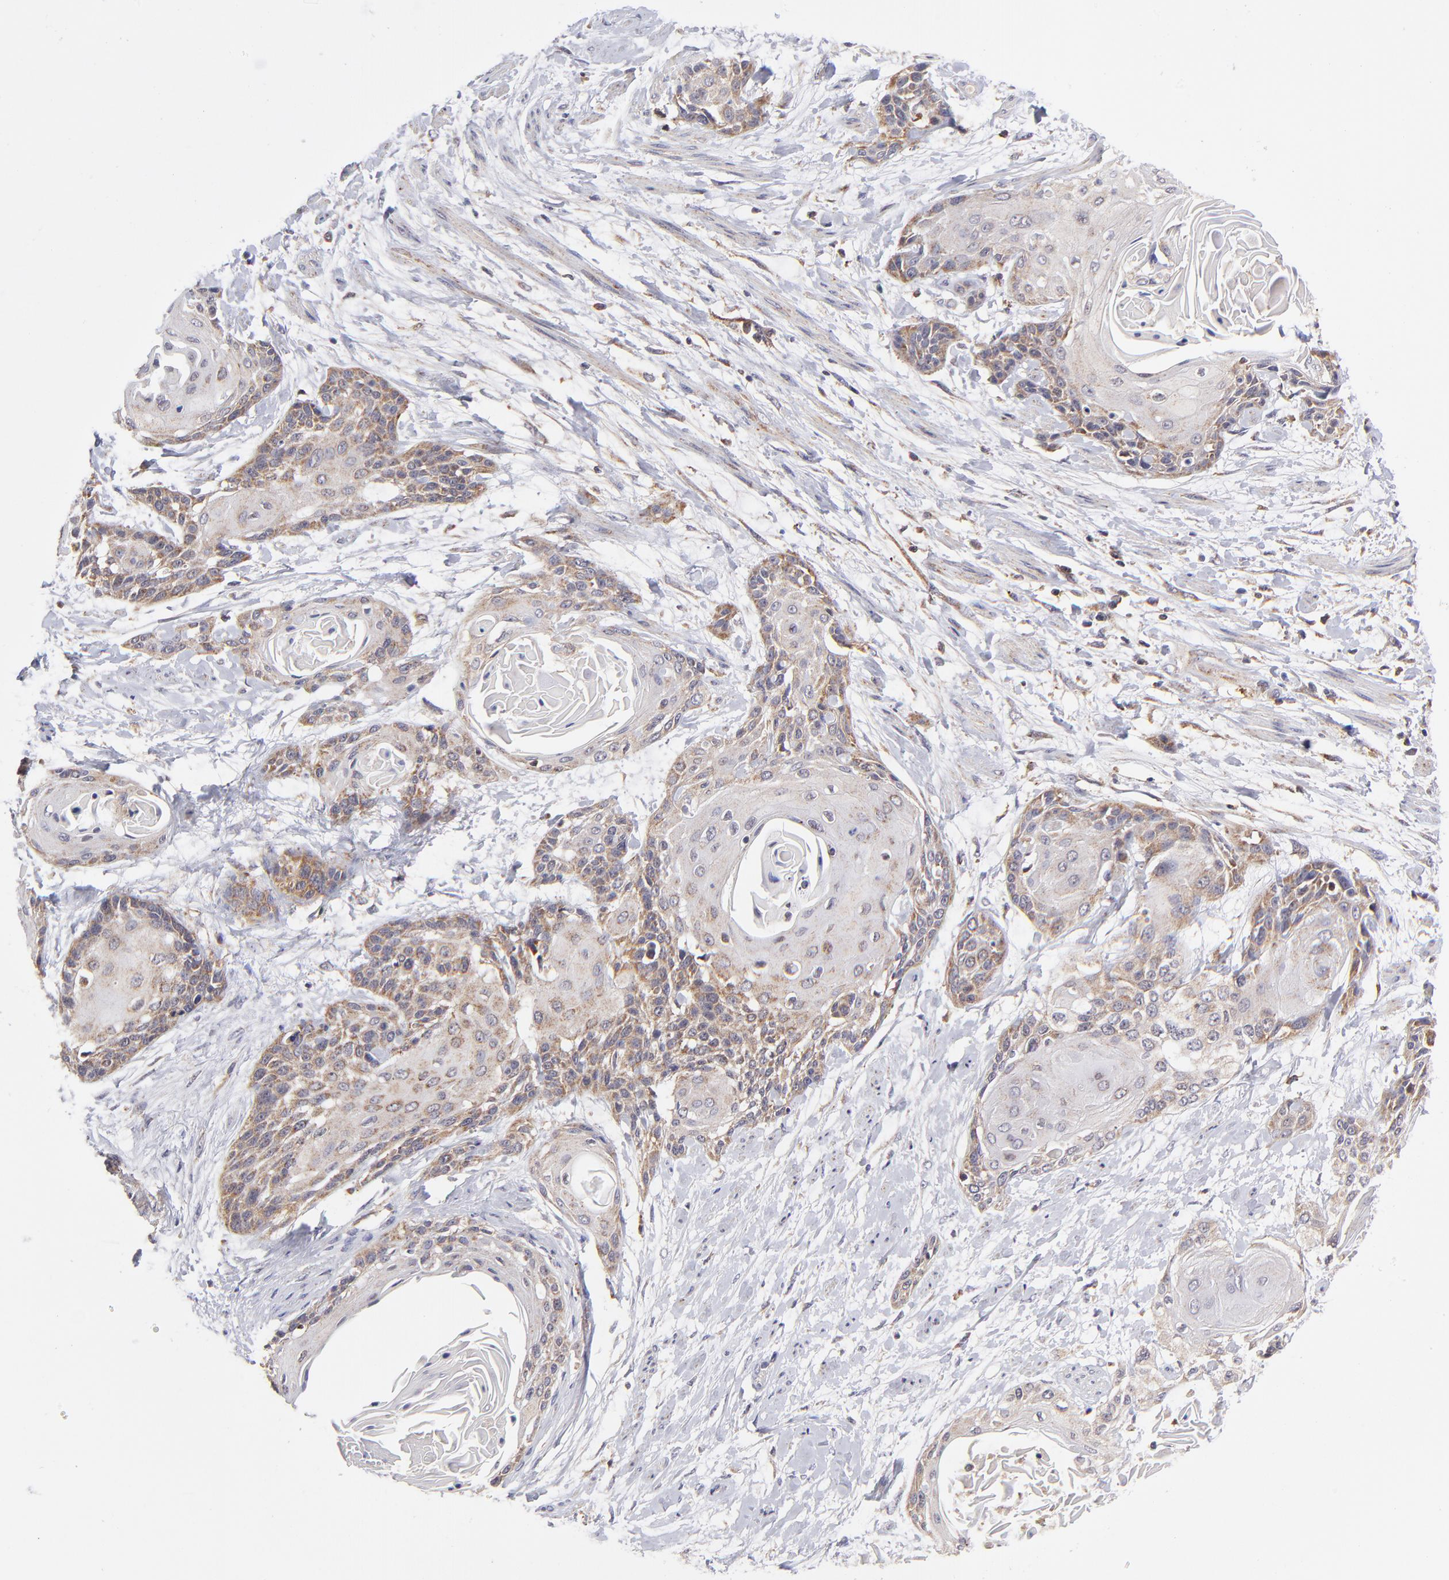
{"staining": {"intensity": "weak", "quantity": "25%-75%", "location": "cytoplasmic/membranous"}, "tissue": "cervical cancer", "cell_type": "Tumor cells", "image_type": "cancer", "snomed": [{"axis": "morphology", "description": "Squamous cell carcinoma, NOS"}, {"axis": "topography", "description": "Cervix"}], "caption": "This photomicrograph reveals IHC staining of squamous cell carcinoma (cervical), with low weak cytoplasmic/membranous staining in approximately 25%-75% of tumor cells.", "gene": "MAP2K7", "patient": {"sex": "female", "age": 57}}